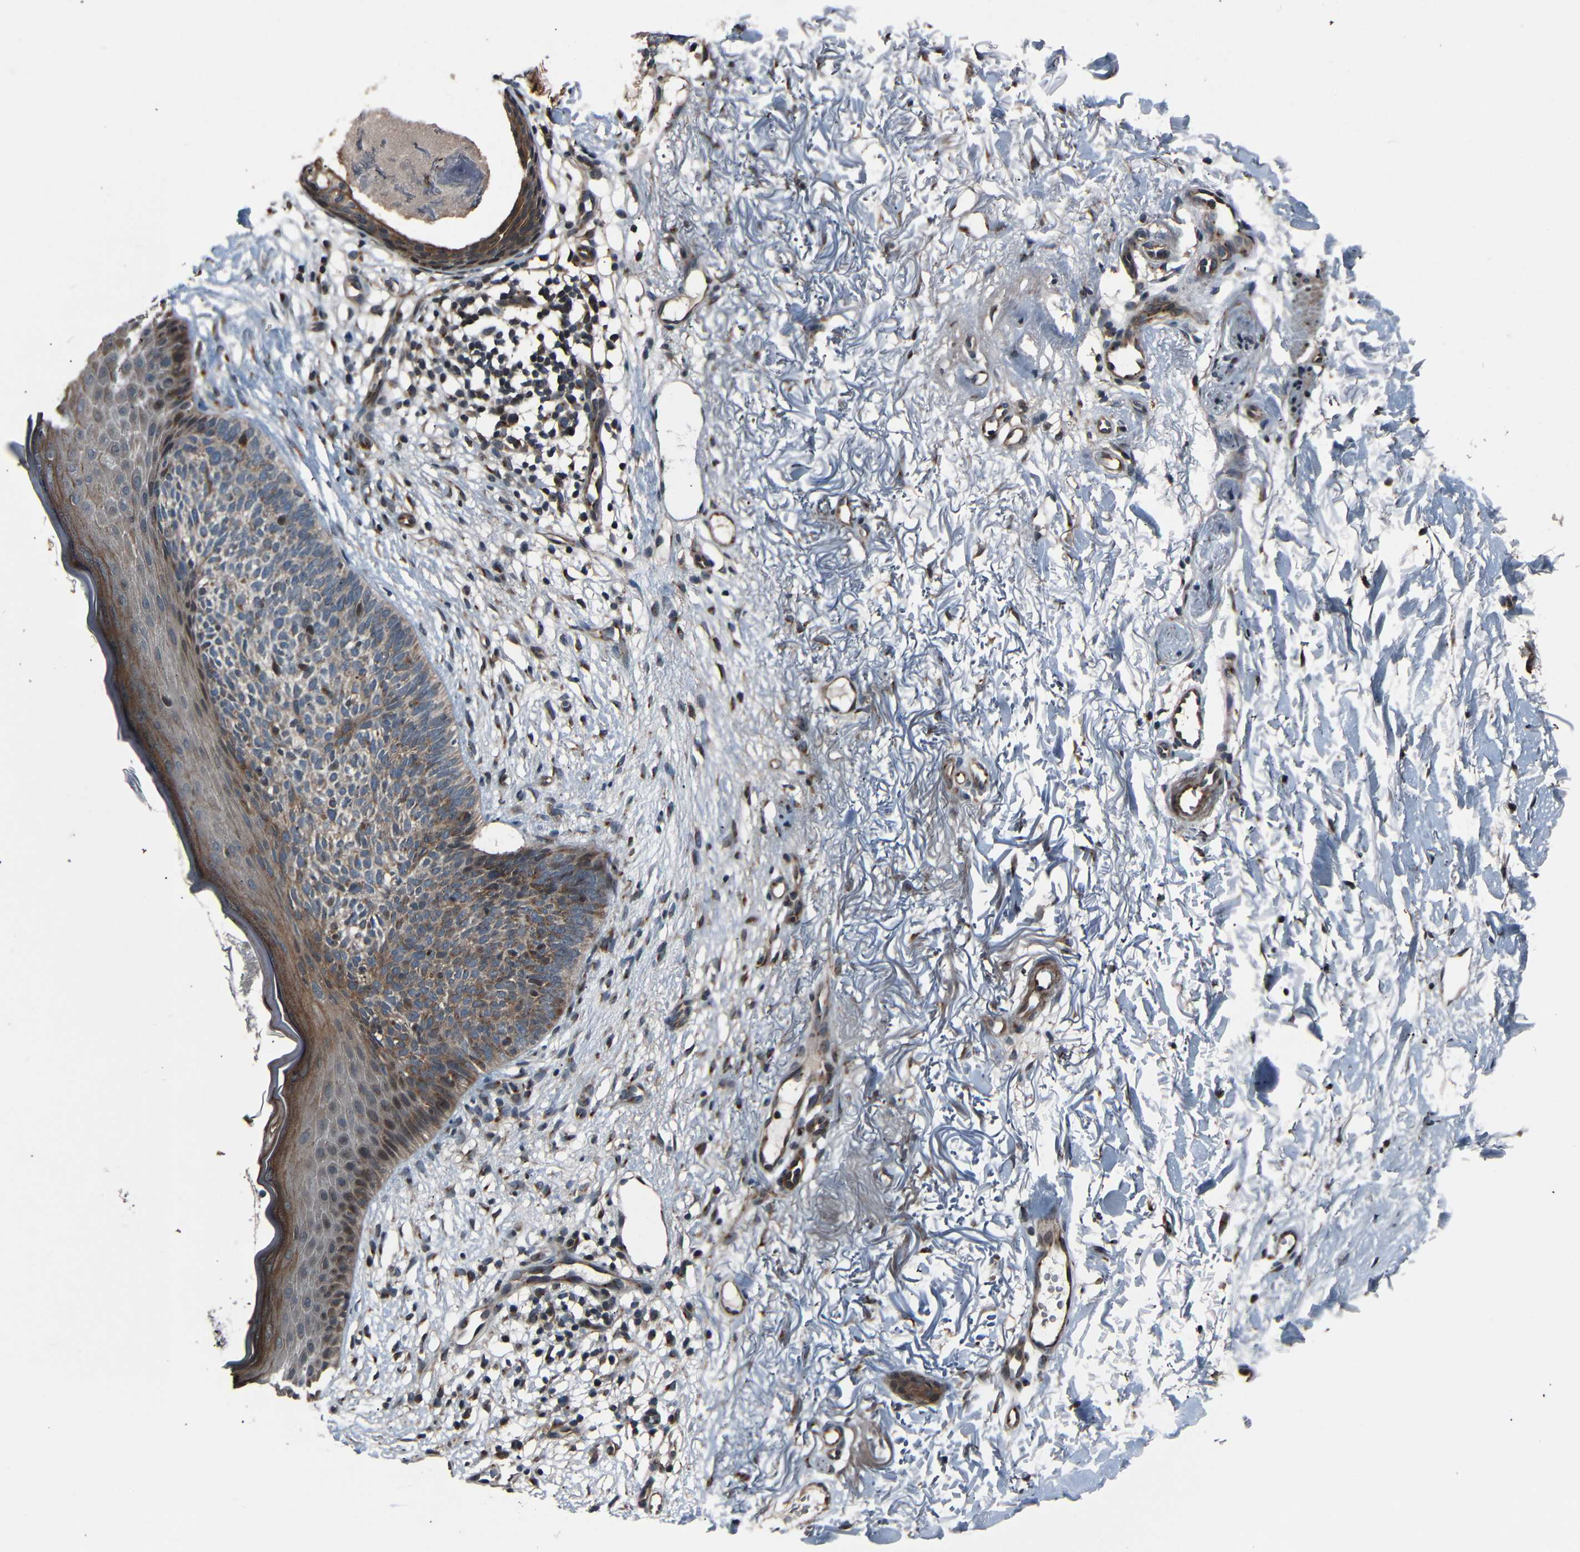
{"staining": {"intensity": "weak", "quantity": ">75%", "location": "cytoplasmic/membranous"}, "tissue": "skin cancer", "cell_type": "Tumor cells", "image_type": "cancer", "snomed": [{"axis": "morphology", "description": "Basal cell carcinoma"}, {"axis": "topography", "description": "Skin"}], "caption": "Immunohistochemical staining of skin basal cell carcinoma demonstrates weak cytoplasmic/membranous protein positivity in about >75% of tumor cells.", "gene": "AKAP9", "patient": {"sex": "female", "age": 70}}